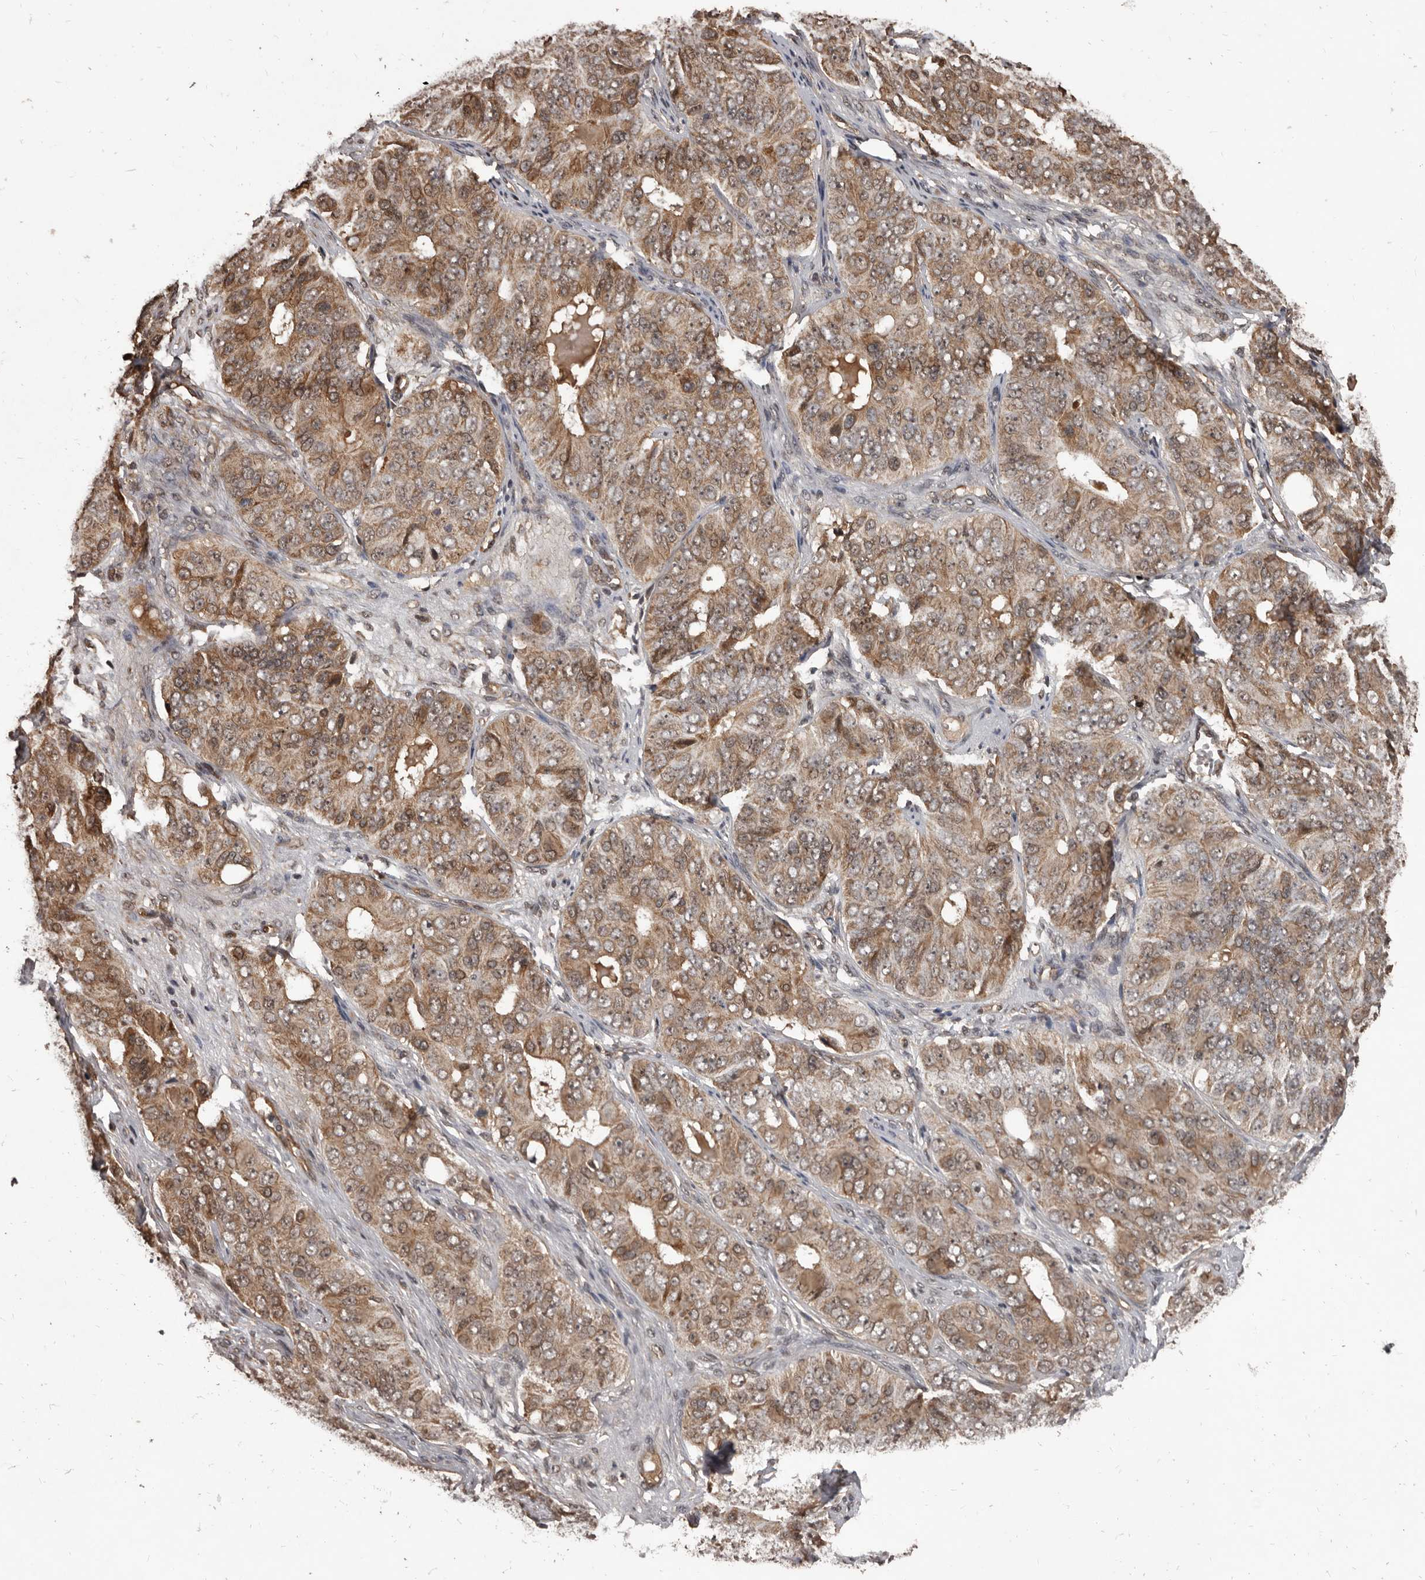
{"staining": {"intensity": "moderate", "quantity": ">75%", "location": "cytoplasmic/membranous,nuclear"}, "tissue": "ovarian cancer", "cell_type": "Tumor cells", "image_type": "cancer", "snomed": [{"axis": "morphology", "description": "Carcinoma, endometroid"}, {"axis": "topography", "description": "Ovary"}], "caption": "Ovarian cancer (endometroid carcinoma) stained with a protein marker exhibits moderate staining in tumor cells.", "gene": "AHR", "patient": {"sex": "female", "age": 51}}